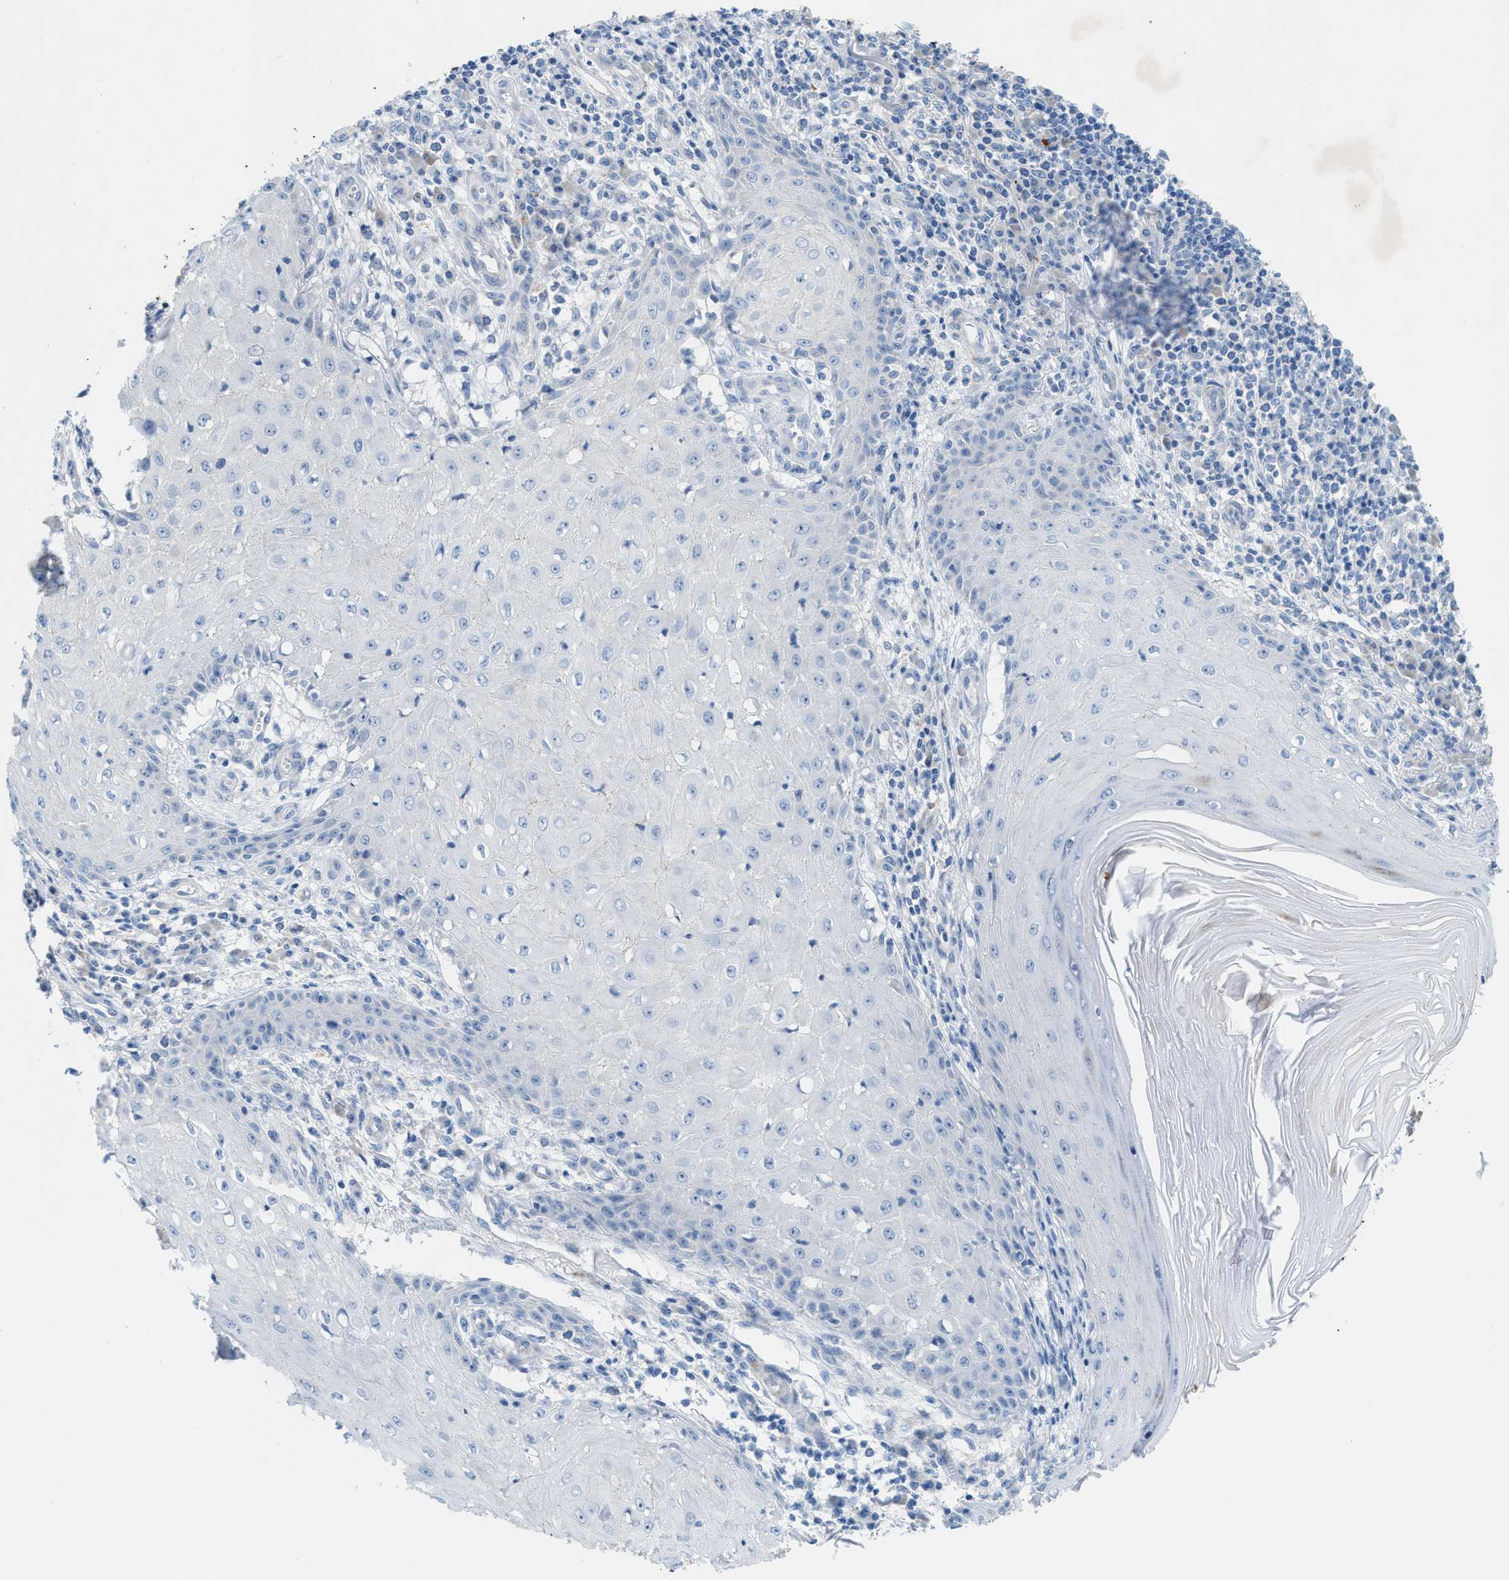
{"staining": {"intensity": "negative", "quantity": "none", "location": "none"}, "tissue": "skin cancer", "cell_type": "Tumor cells", "image_type": "cancer", "snomed": [{"axis": "morphology", "description": "Squamous cell carcinoma, NOS"}, {"axis": "topography", "description": "Skin"}], "caption": "Tumor cells are negative for protein expression in human skin squamous cell carcinoma.", "gene": "CMTM1", "patient": {"sex": "female", "age": 73}}